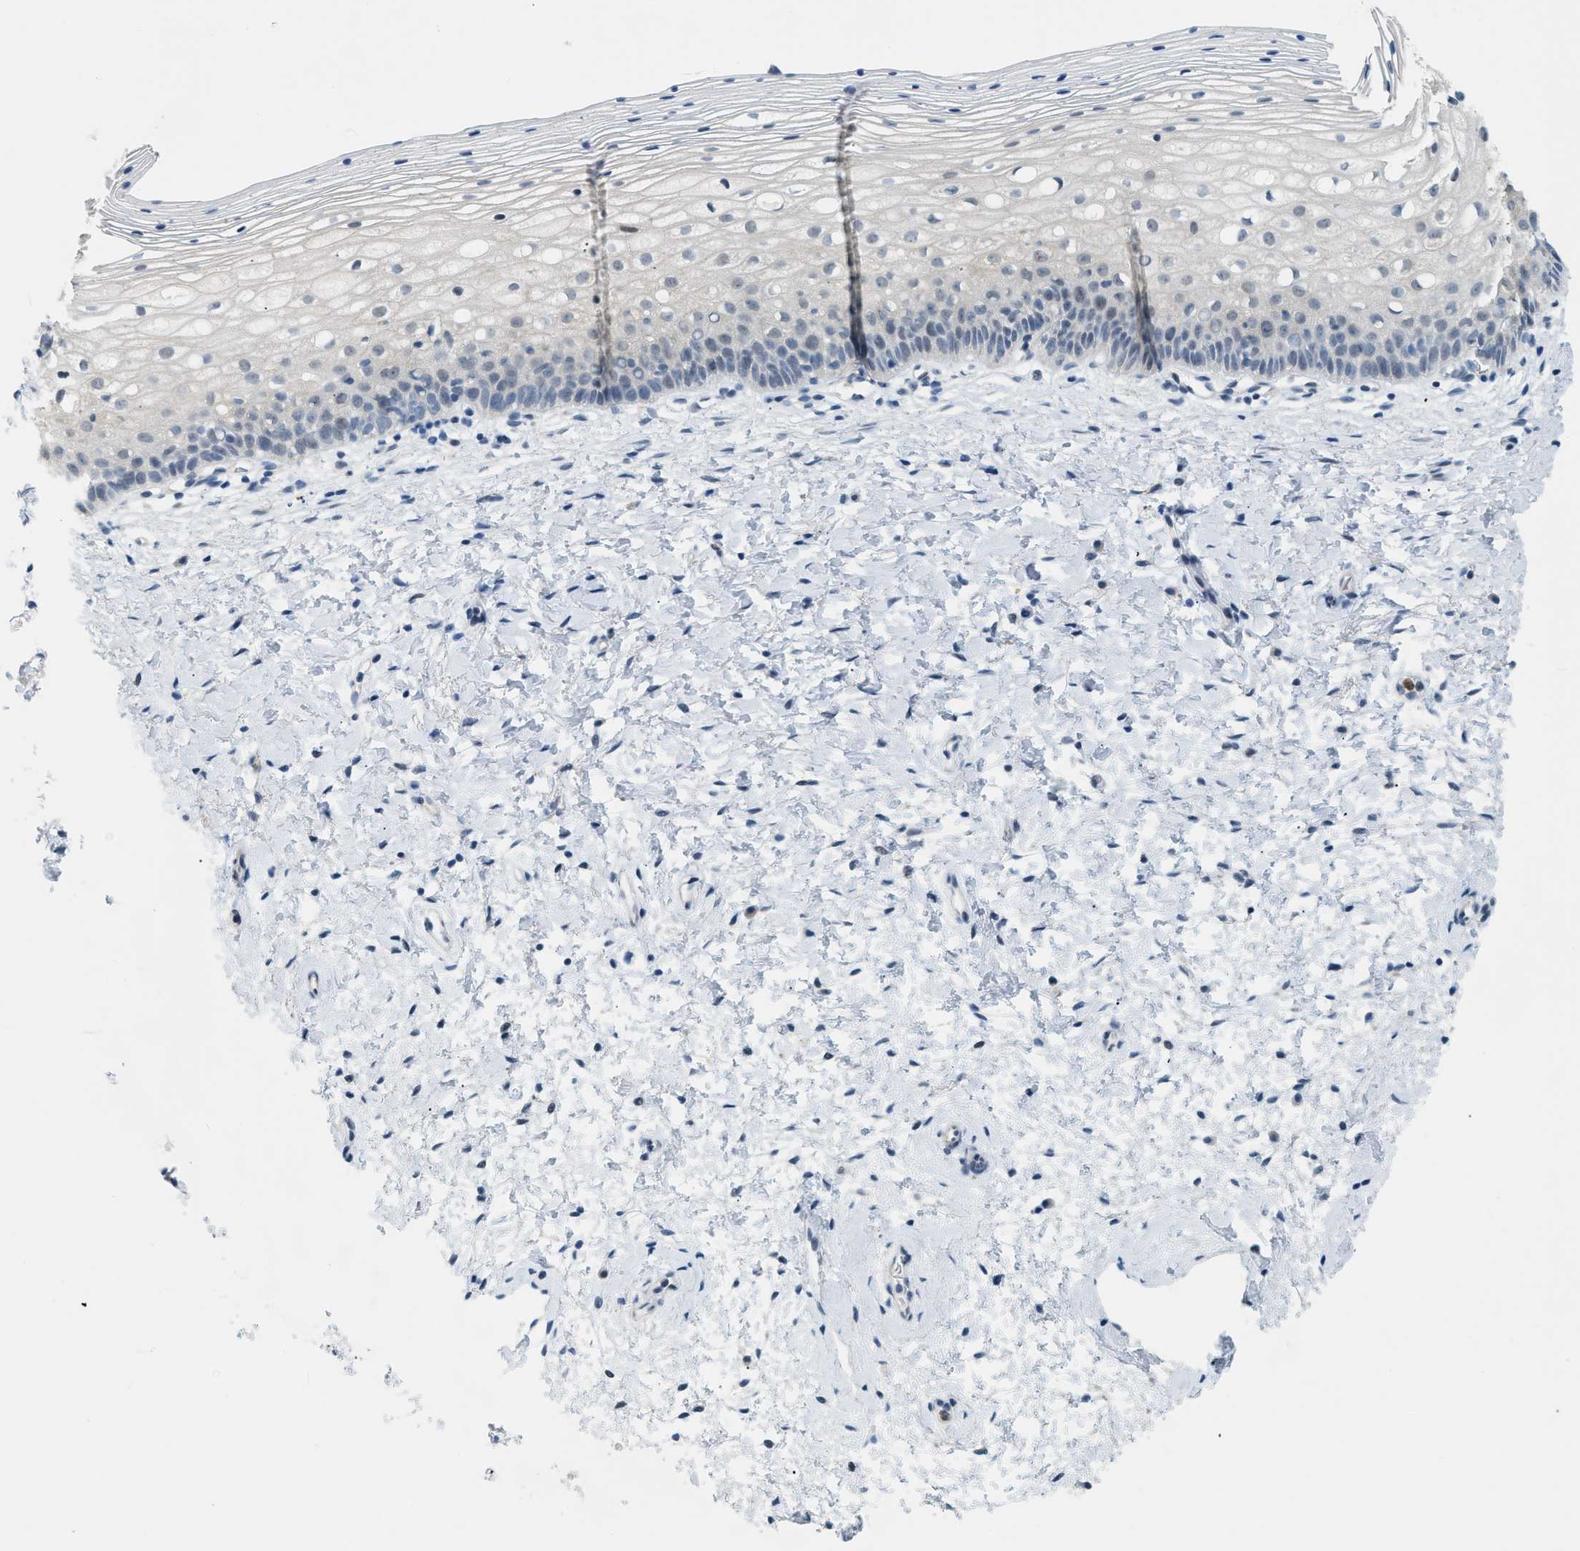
{"staining": {"intensity": "negative", "quantity": "none", "location": "none"}, "tissue": "cervix", "cell_type": "Glandular cells", "image_type": "normal", "snomed": [{"axis": "morphology", "description": "Normal tissue, NOS"}, {"axis": "topography", "description": "Cervix"}], "caption": "High magnification brightfield microscopy of benign cervix stained with DAB (brown) and counterstained with hematoxylin (blue): glandular cells show no significant staining. (DAB immunohistochemistry (IHC) visualized using brightfield microscopy, high magnification).", "gene": "ZNF408", "patient": {"sex": "female", "age": 72}}